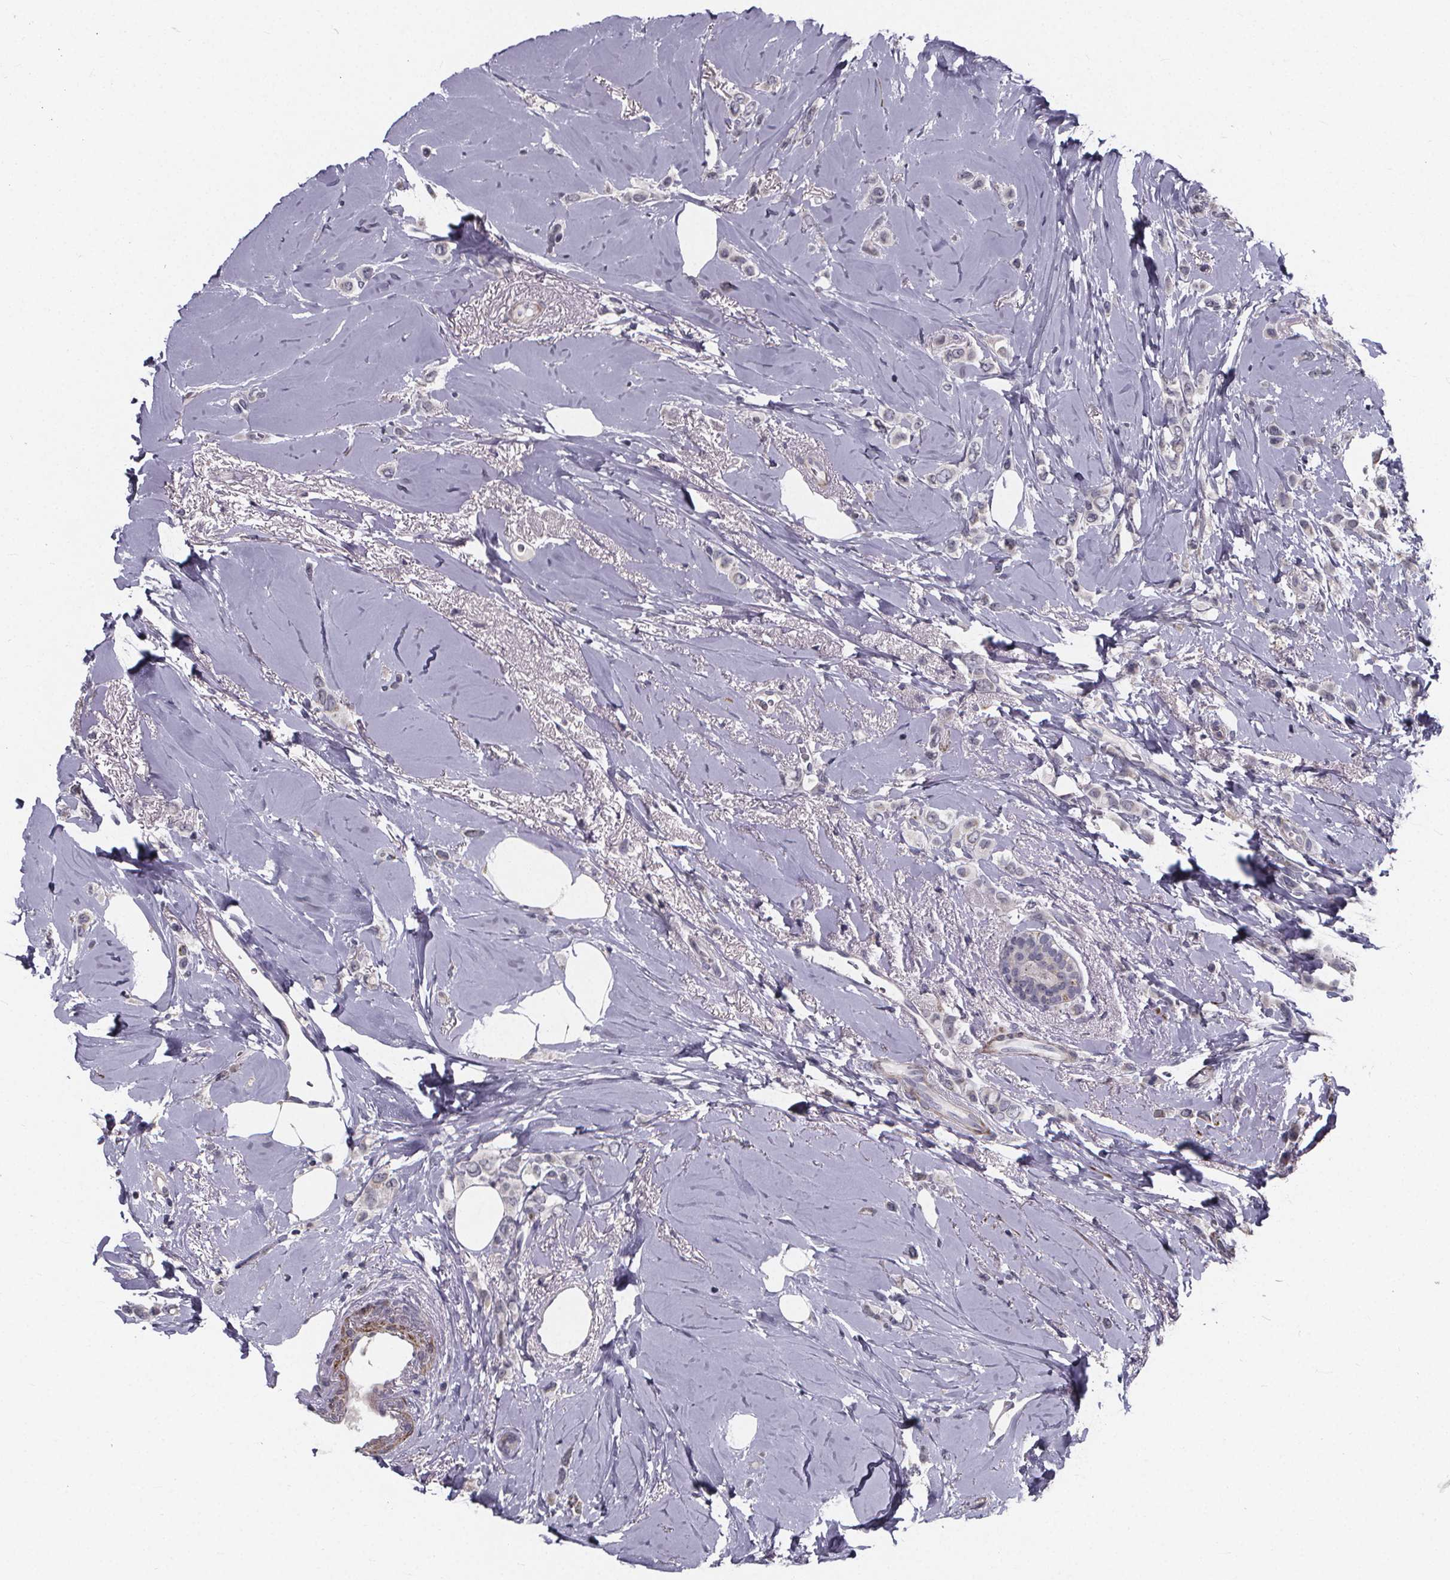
{"staining": {"intensity": "negative", "quantity": "none", "location": "none"}, "tissue": "breast cancer", "cell_type": "Tumor cells", "image_type": "cancer", "snomed": [{"axis": "morphology", "description": "Lobular carcinoma"}, {"axis": "topography", "description": "Breast"}], "caption": "IHC of breast lobular carcinoma demonstrates no expression in tumor cells.", "gene": "FBXW2", "patient": {"sex": "female", "age": 66}}